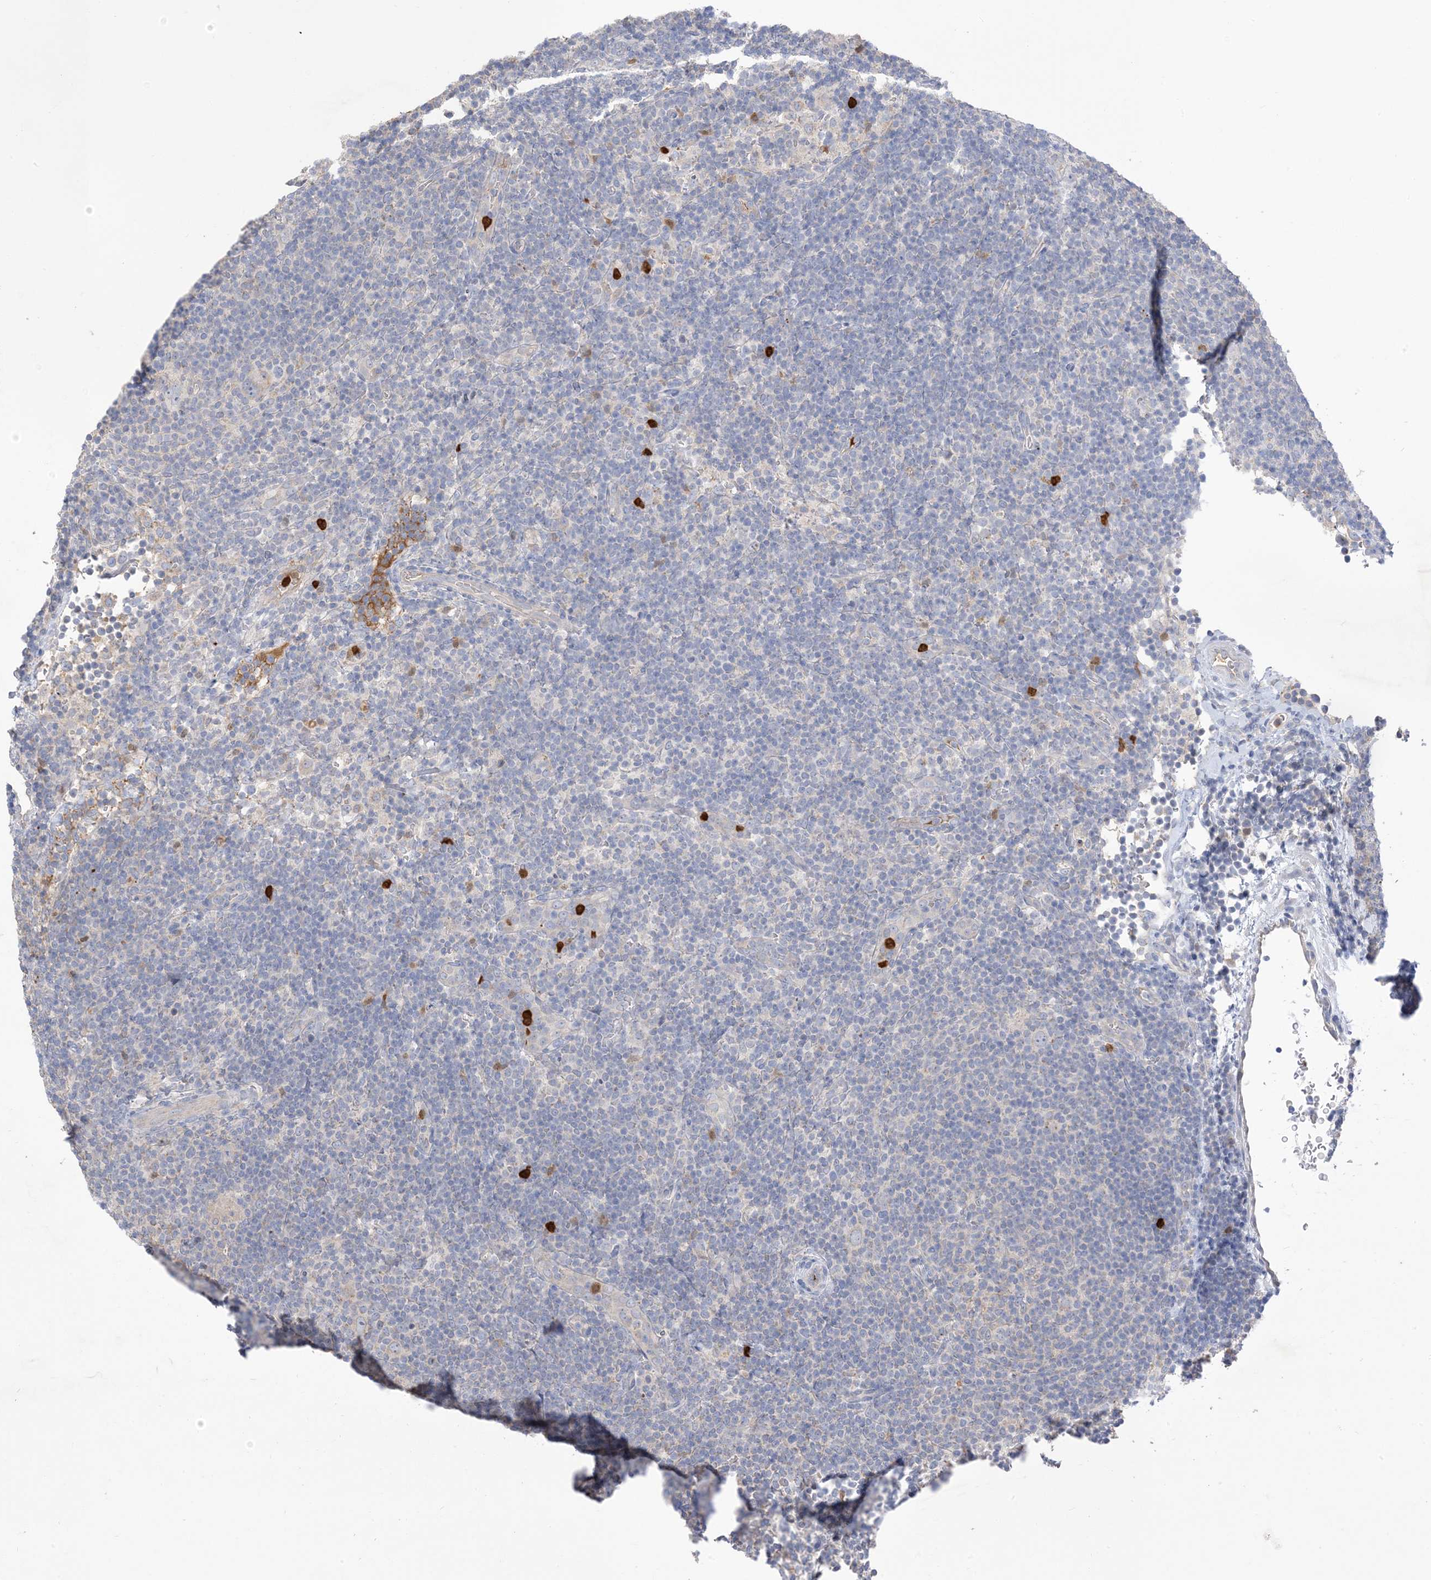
{"staining": {"intensity": "negative", "quantity": "none", "location": "none"}, "tissue": "lymphoma", "cell_type": "Tumor cells", "image_type": "cancer", "snomed": [{"axis": "morphology", "description": "Hodgkin's disease, NOS"}, {"axis": "topography", "description": "Lymph node"}], "caption": "Image shows no significant protein staining in tumor cells of lymphoma. (Stains: DAB immunohistochemistry with hematoxylin counter stain, Microscopy: brightfield microscopy at high magnification).", "gene": "DPP9", "patient": {"sex": "female", "age": 57}}